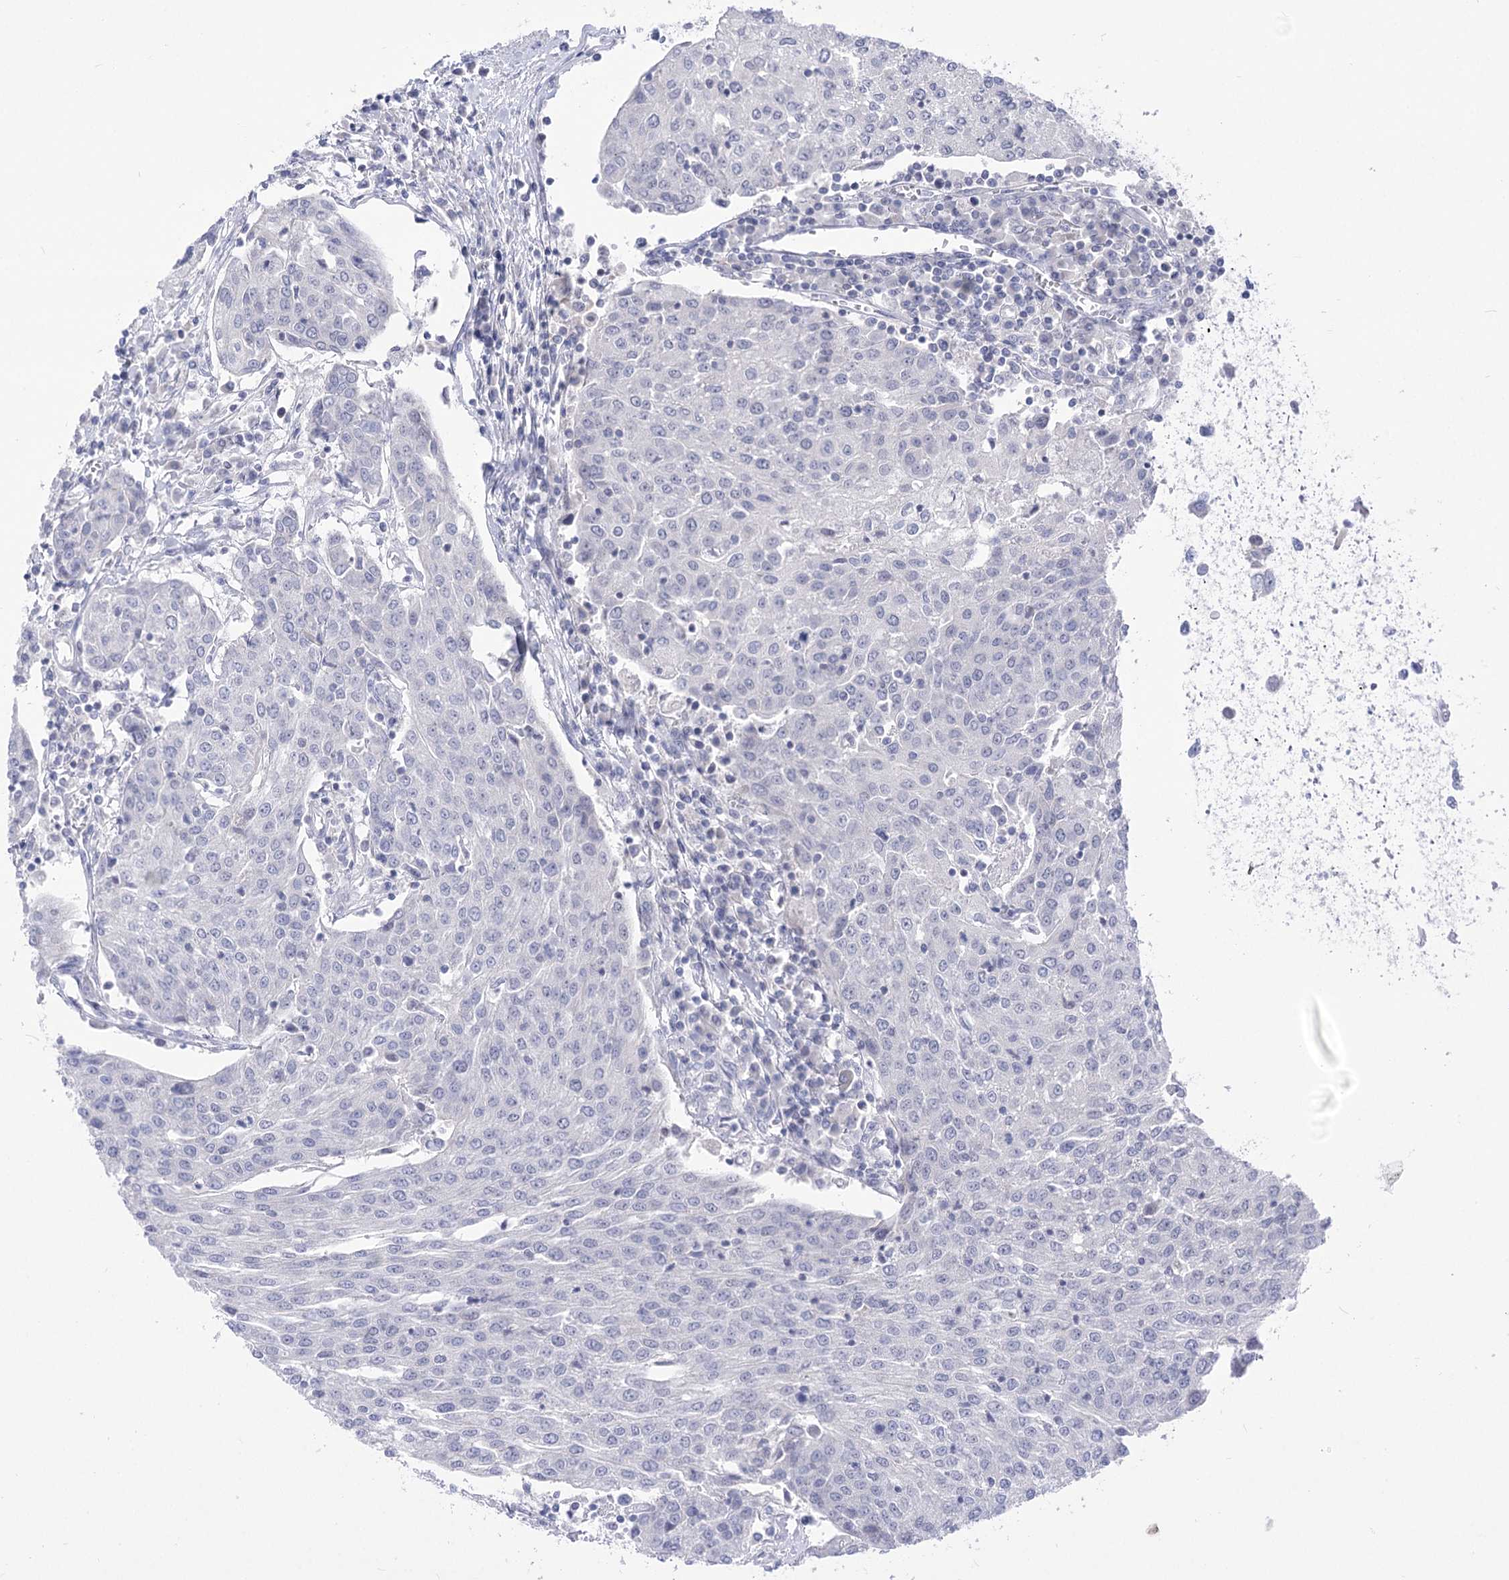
{"staining": {"intensity": "negative", "quantity": "none", "location": "none"}, "tissue": "urothelial cancer", "cell_type": "Tumor cells", "image_type": "cancer", "snomed": [{"axis": "morphology", "description": "Urothelial carcinoma, High grade"}, {"axis": "topography", "description": "Urinary bladder"}], "caption": "This is an immunohistochemistry histopathology image of human urothelial cancer. There is no positivity in tumor cells.", "gene": "HELT", "patient": {"sex": "female", "age": 85}}